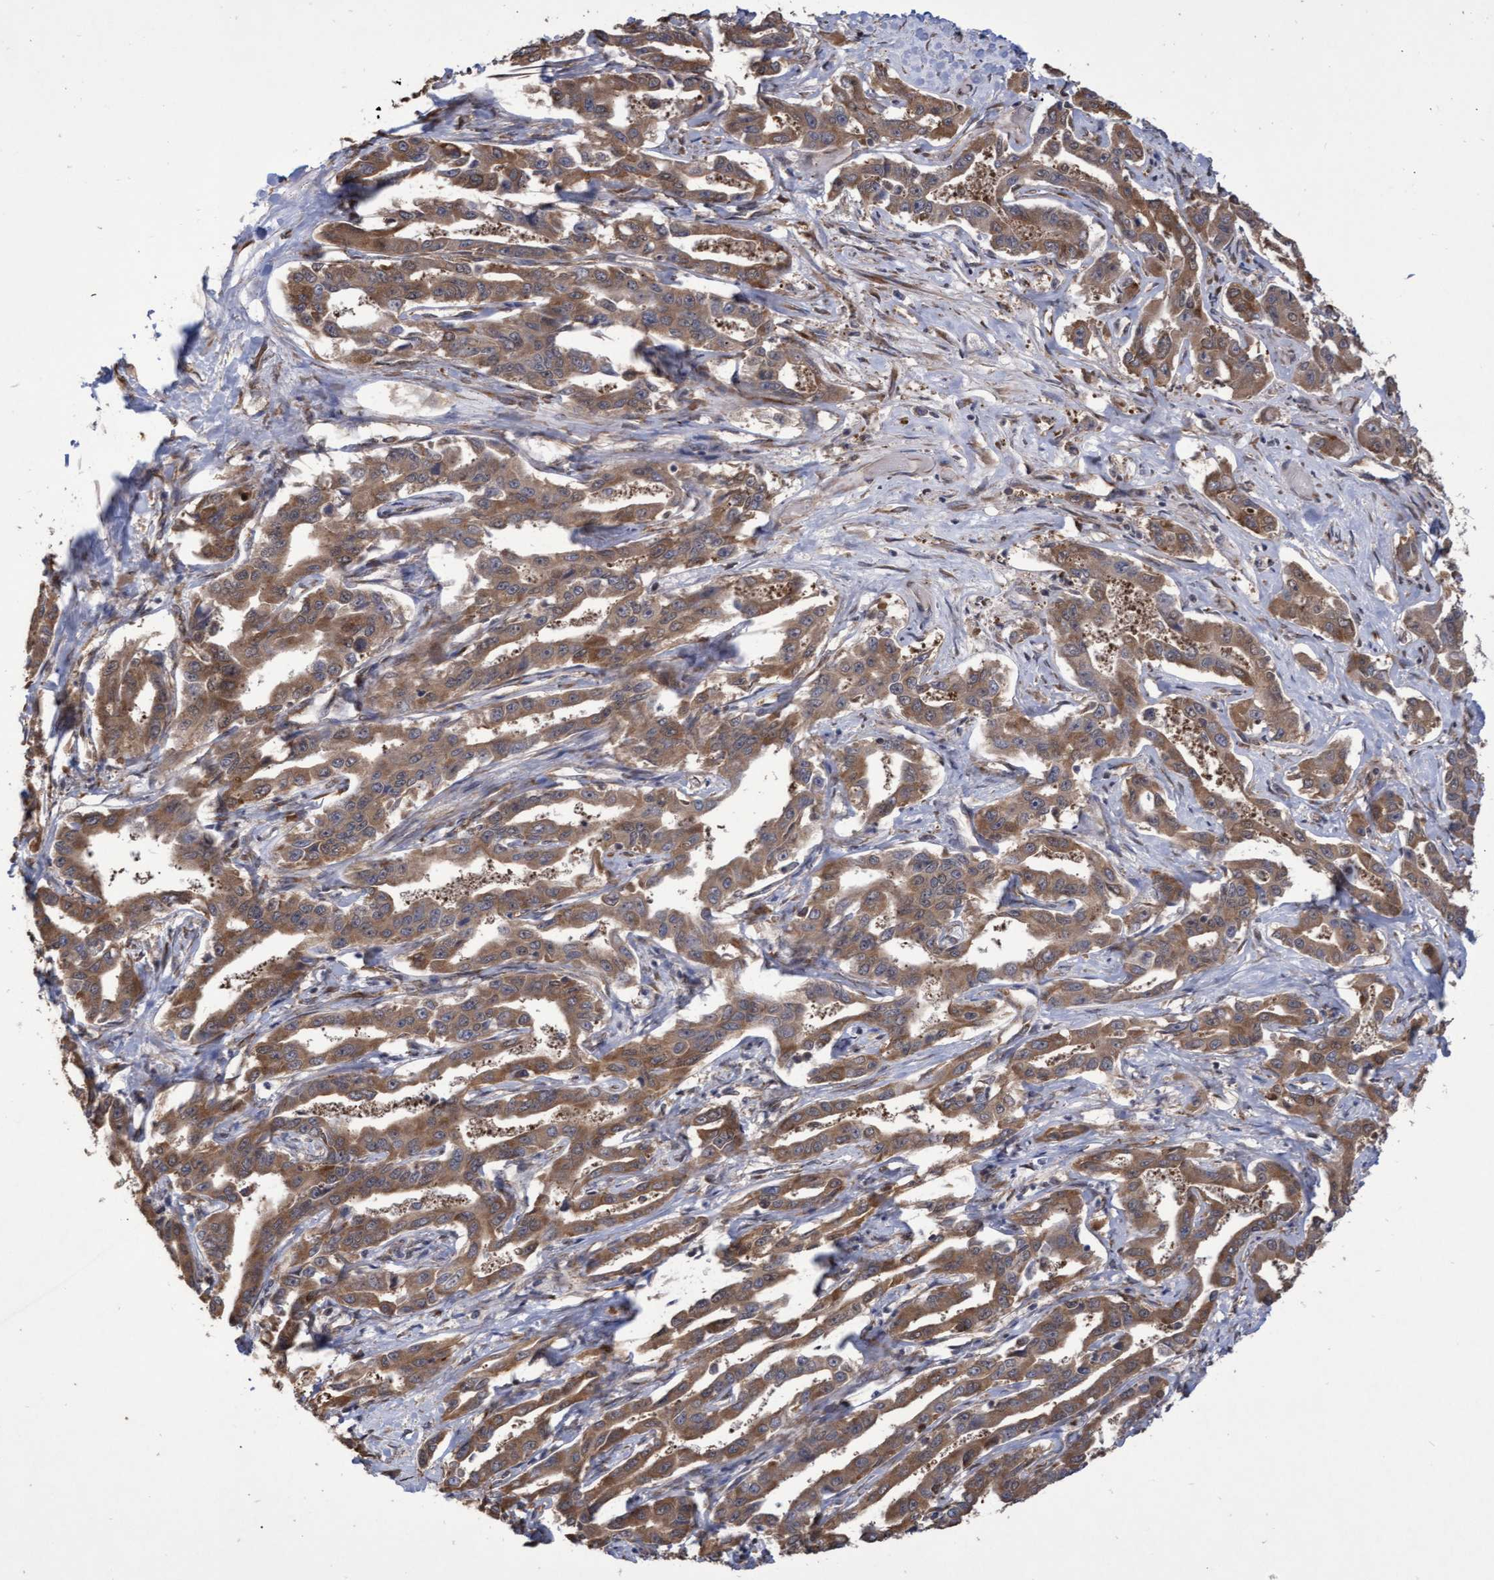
{"staining": {"intensity": "moderate", "quantity": ">75%", "location": "cytoplasmic/membranous"}, "tissue": "liver cancer", "cell_type": "Tumor cells", "image_type": "cancer", "snomed": [{"axis": "morphology", "description": "Cholangiocarcinoma"}, {"axis": "topography", "description": "Liver"}], "caption": "IHC histopathology image of human liver cholangiocarcinoma stained for a protein (brown), which displays medium levels of moderate cytoplasmic/membranous staining in about >75% of tumor cells.", "gene": "ABCF2", "patient": {"sex": "male", "age": 59}}